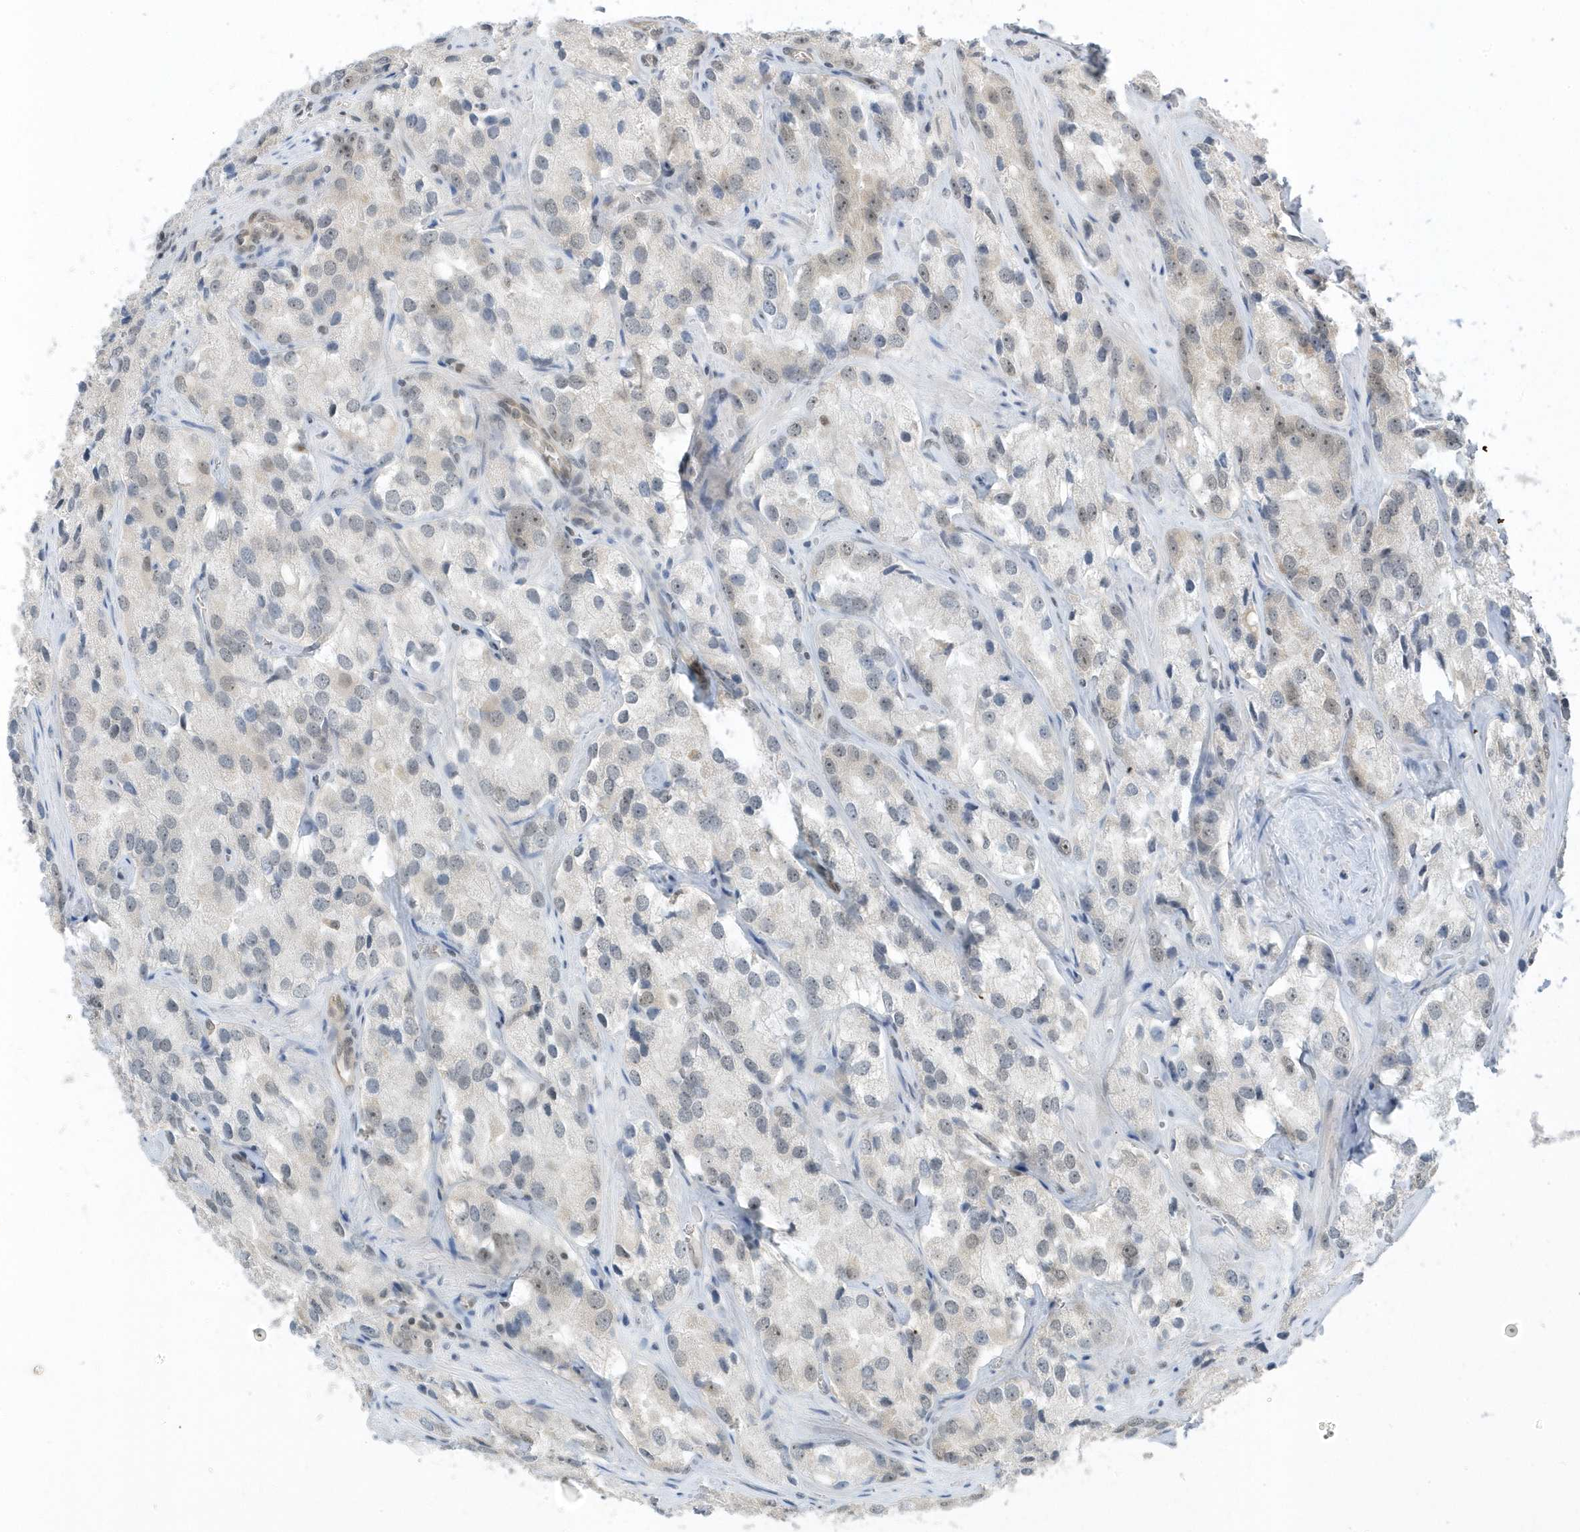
{"staining": {"intensity": "negative", "quantity": "none", "location": "none"}, "tissue": "prostate cancer", "cell_type": "Tumor cells", "image_type": "cancer", "snomed": [{"axis": "morphology", "description": "Adenocarcinoma, High grade"}, {"axis": "topography", "description": "Prostate"}], "caption": "Prostate adenocarcinoma (high-grade) was stained to show a protein in brown. There is no significant positivity in tumor cells. (Brightfield microscopy of DAB immunohistochemistry at high magnification).", "gene": "ZNF740", "patient": {"sex": "male", "age": 66}}